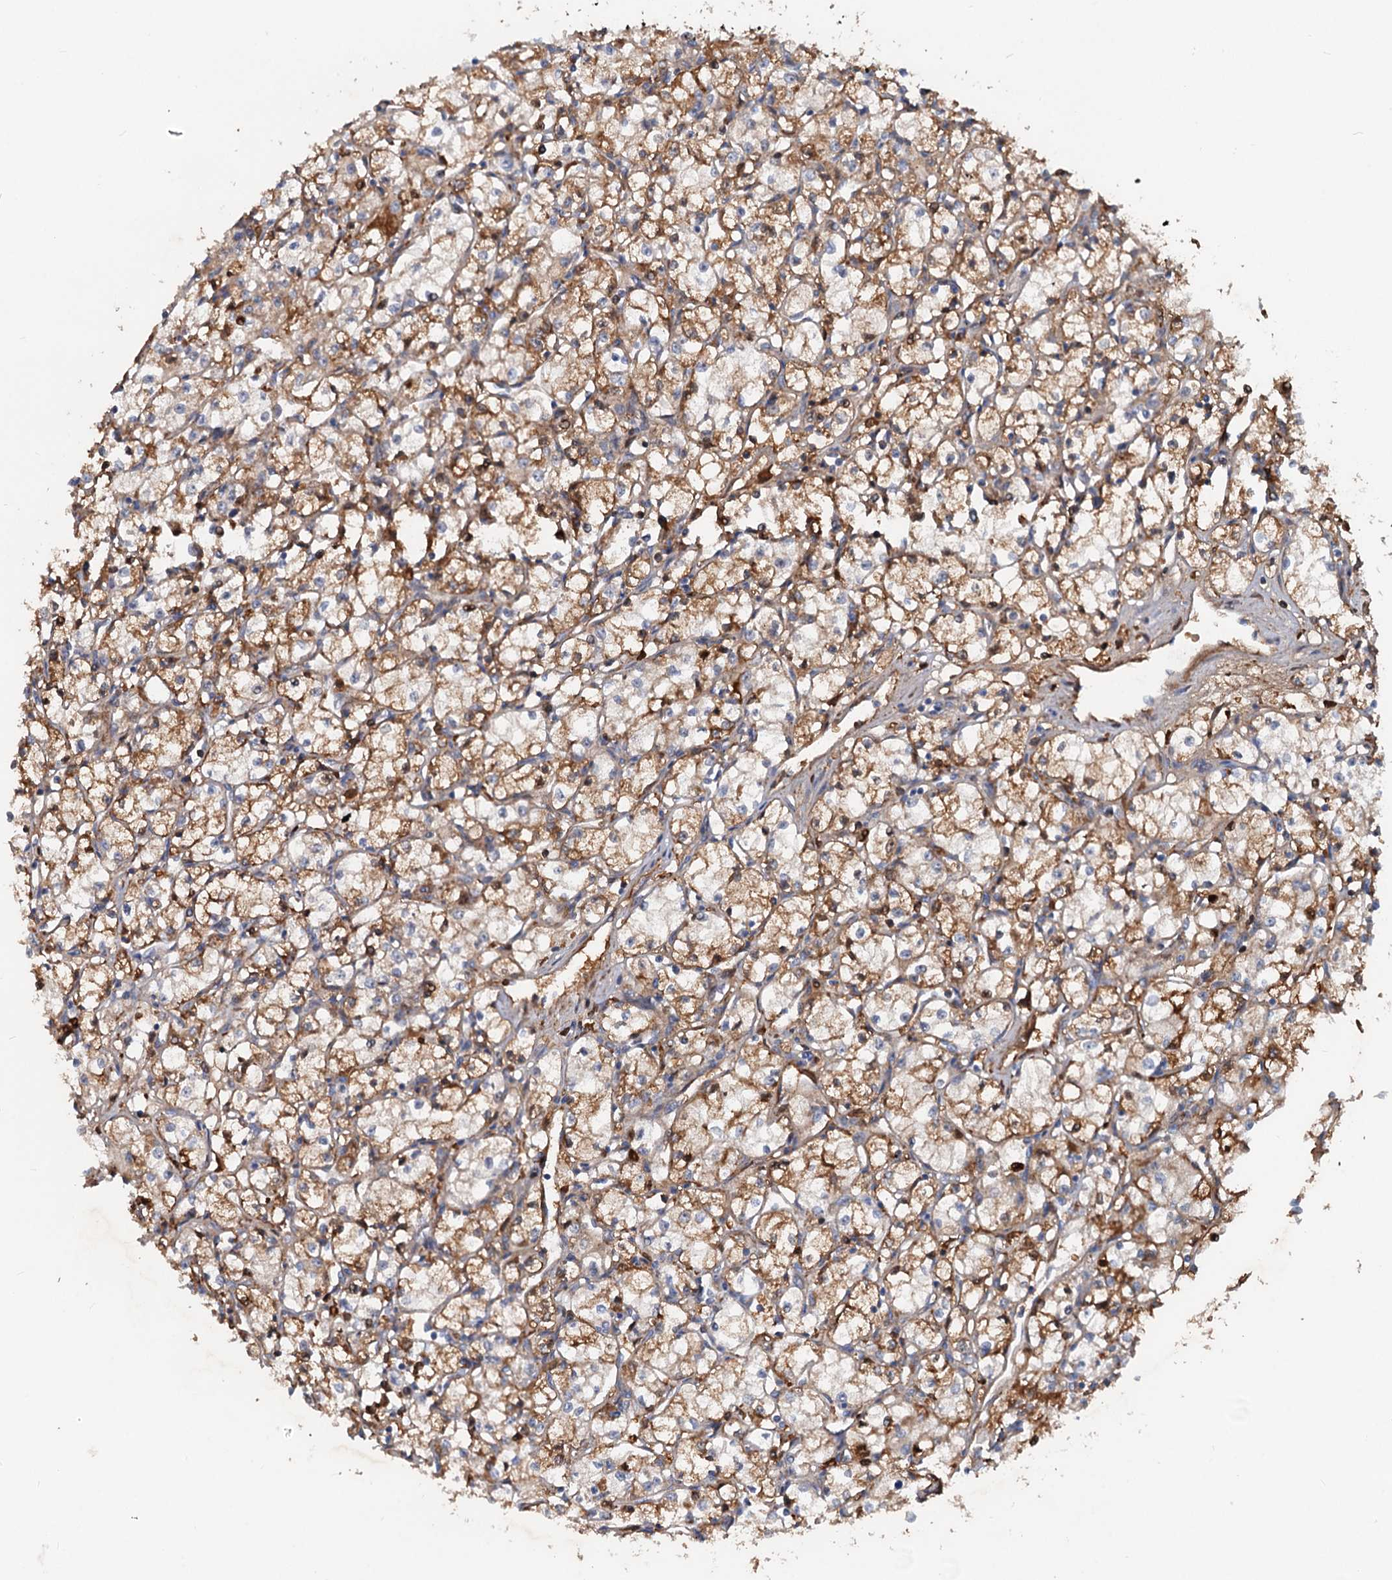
{"staining": {"intensity": "moderate", "quantity": ">75%", "location": "cytoplasmic/membranous"}, "tissue": "renal cancer", "cell_type": "Tumor cells", "image_type": "cancer", "snomed": [{"axis": "morphology", "description": "Adenocarcinoma, NOS"}, {"axis": "topography", "description": "Kidney"}], "caption": "Approximately >75% of tumor cells in human renal cancer (adenocarcinoma) show moderate cytoplasmic/membranous protein positivity as visualized by brown immunohistochemical staining.", "gene": "CHRD", "patient": {"sex": "male", "age": 59}}